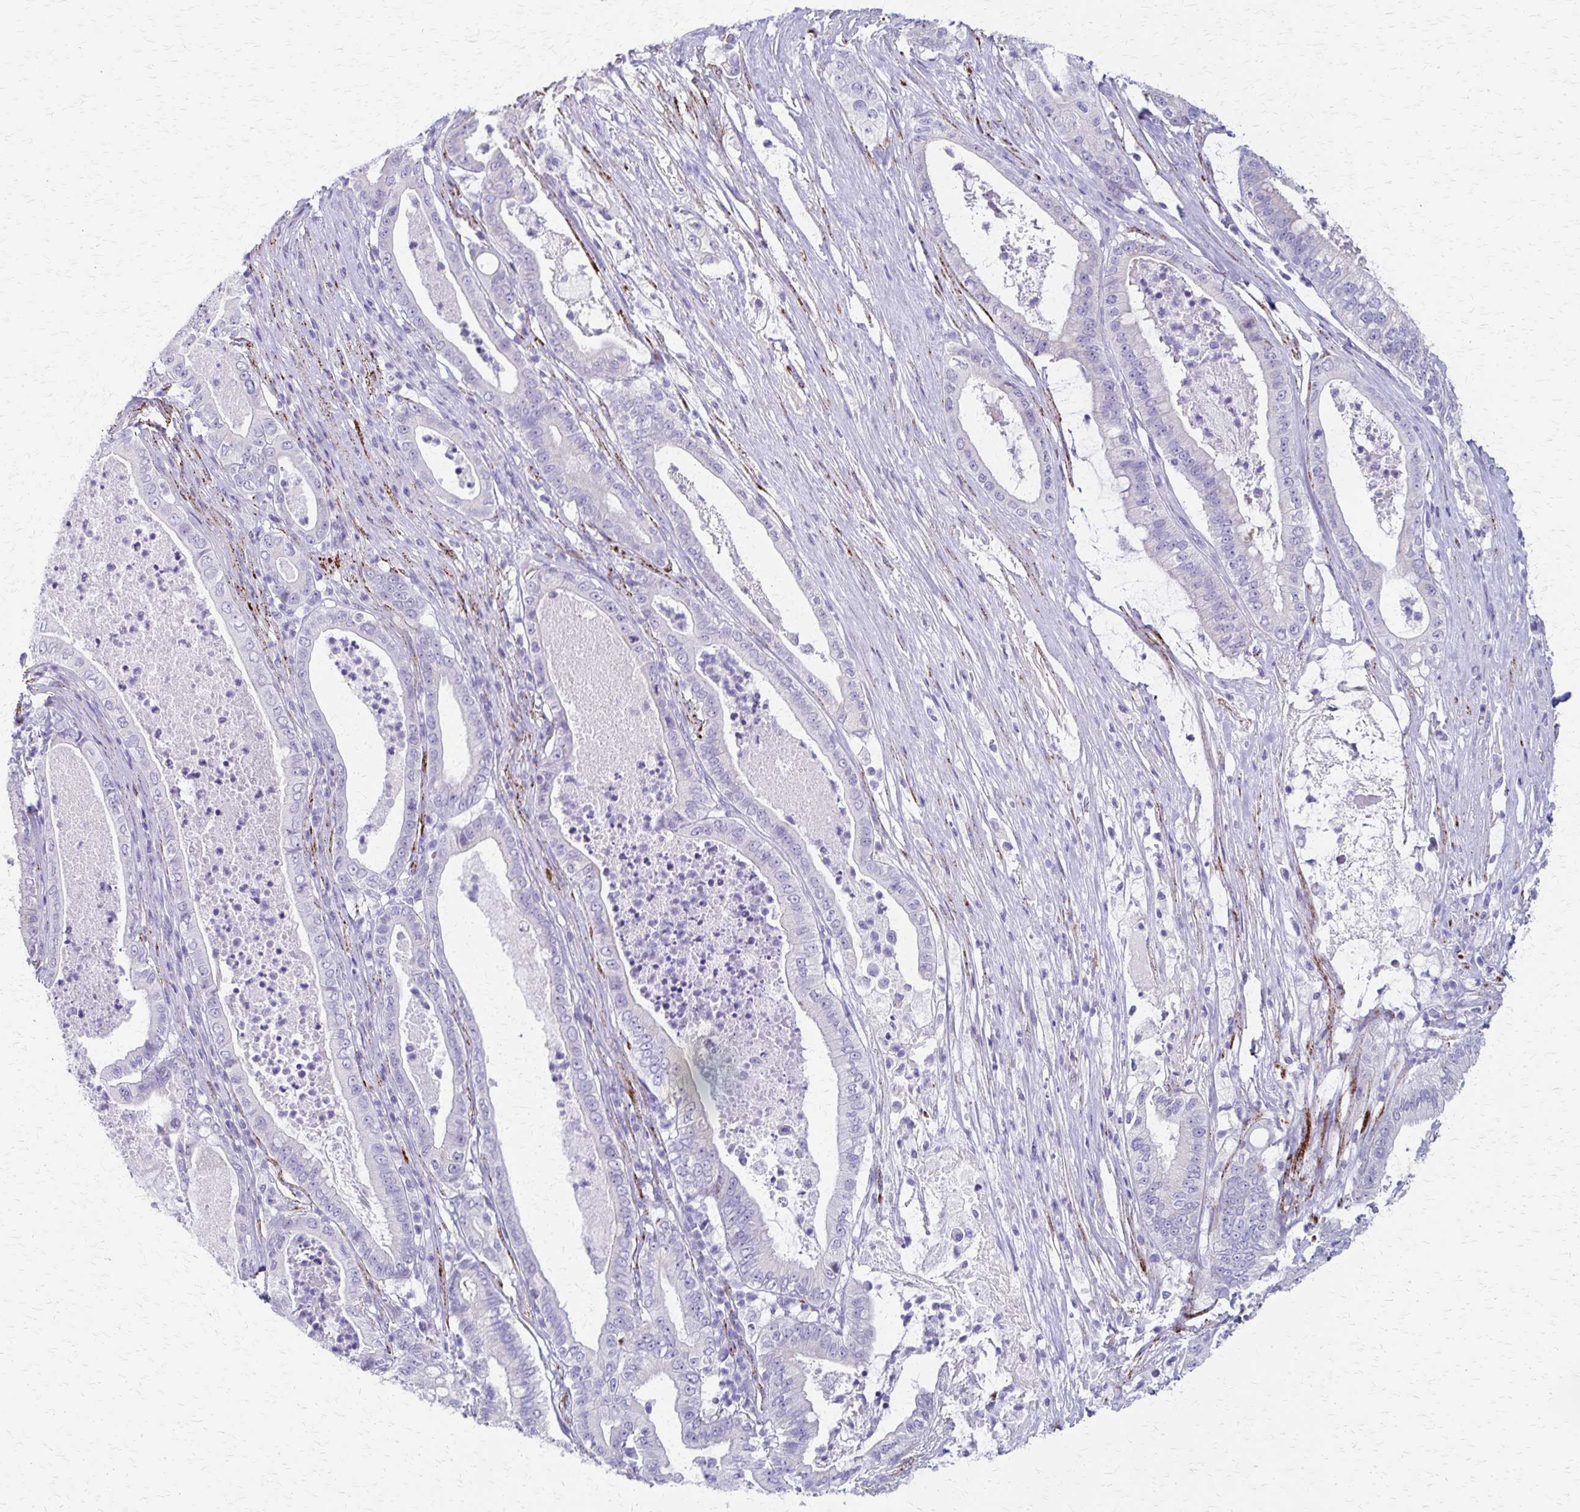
{"staining": {"intensity": "negative", "quantity": "none", "location": "none"}, "tissue": "pancreatic cancer", "cell_type": "Tumor cells", "image_type": "cancer", "snomed": [{"axis": "morphology", "description": "Adenocarcinoma, NOS"}, {"axis": "topography", "description": "Pancreas"}], "caption": "Tumor cells are negative for brown protein staining in pancreatic cancer.", "gene": "ZSCAN5B", "patient": {"sex": "male", "age": 71}}